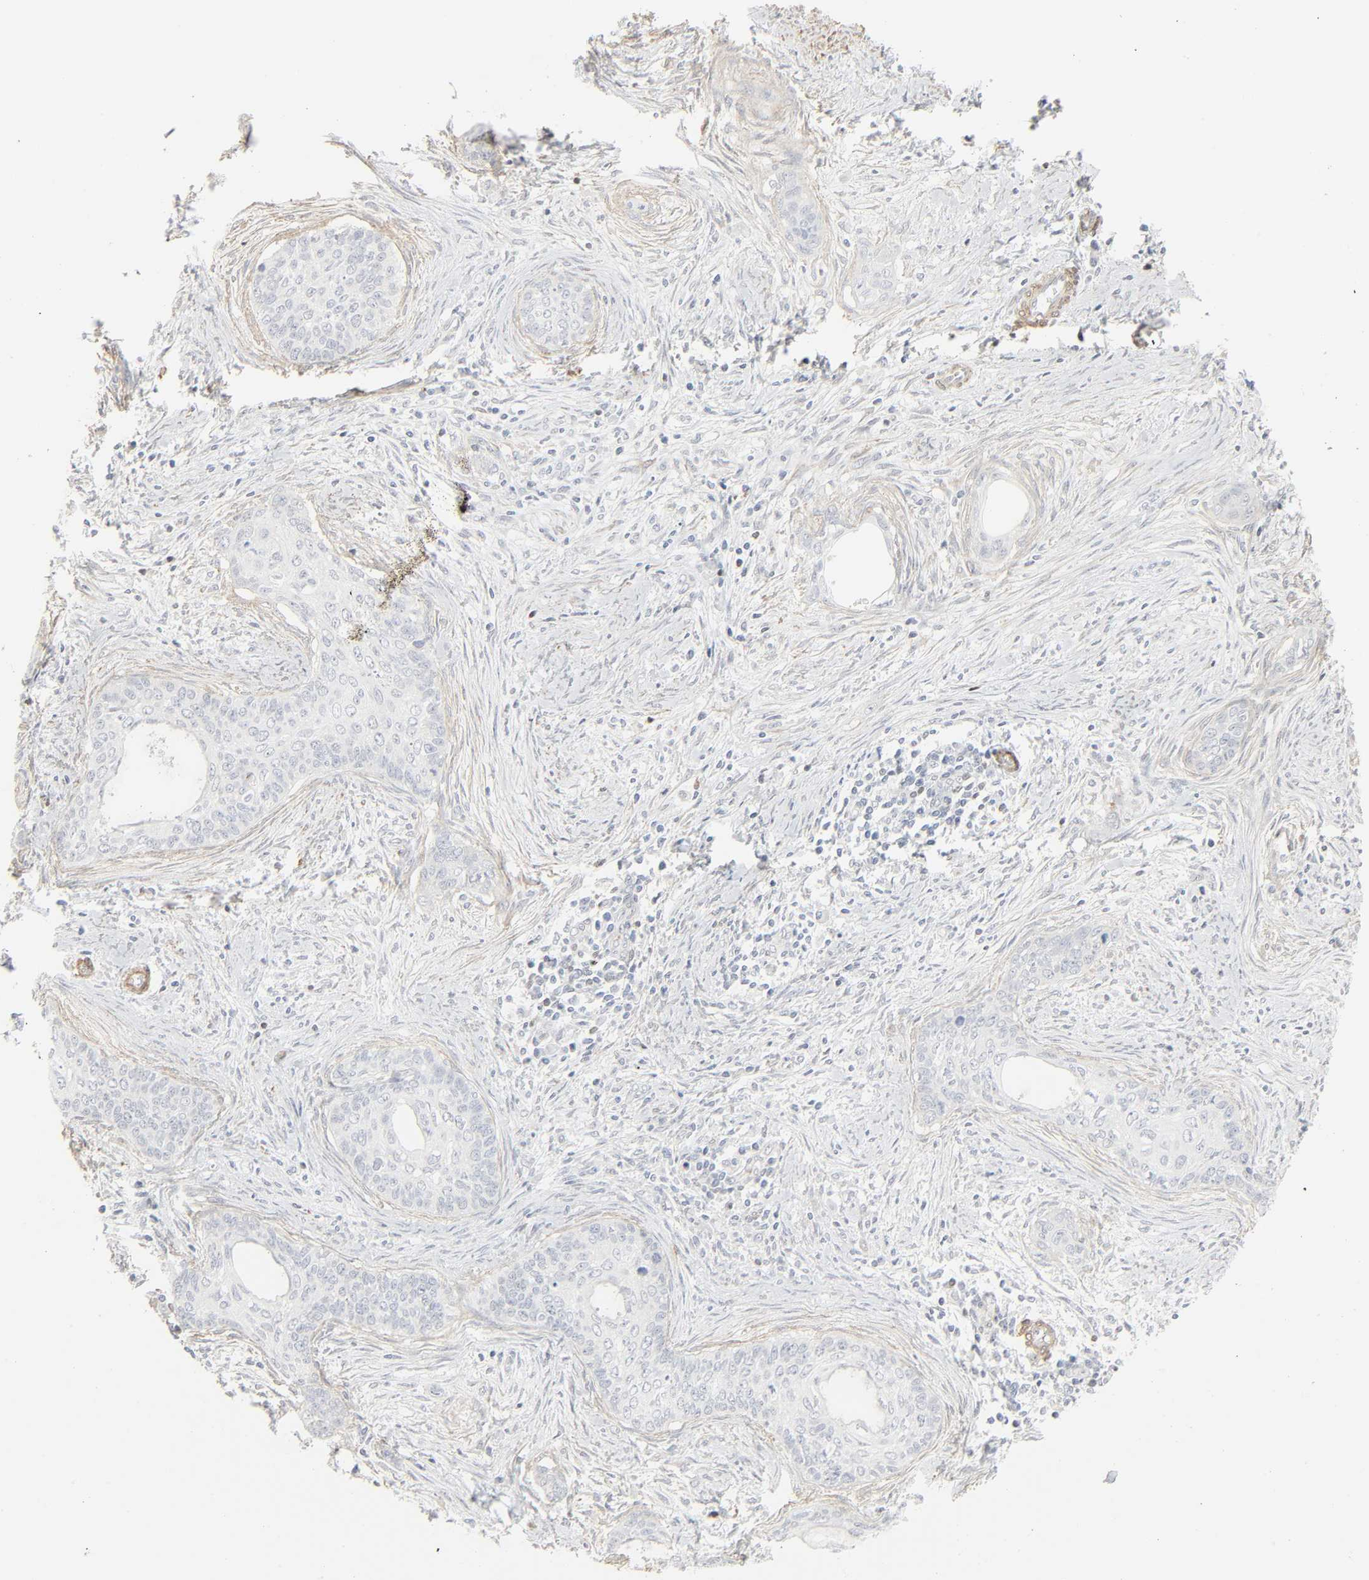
{"staining": {"intensity": "negative", "quantity": "none", "location": "none"}, "tissue": "cervical cancer", "cell_type": "Tumor cells", "image_type": "cancer", "snomed": [{"axis": "morphology", "description": "Squamous cell carcinoma, NOS"}, {"axis": "topography", "description": "Cervix"}], "caption": "IHC of squamous cell carcinoma (cervical) reveals no staining in tumor cells.", "gene": "ZBTB16", "patient": {"sex": "female", "age": 33}}